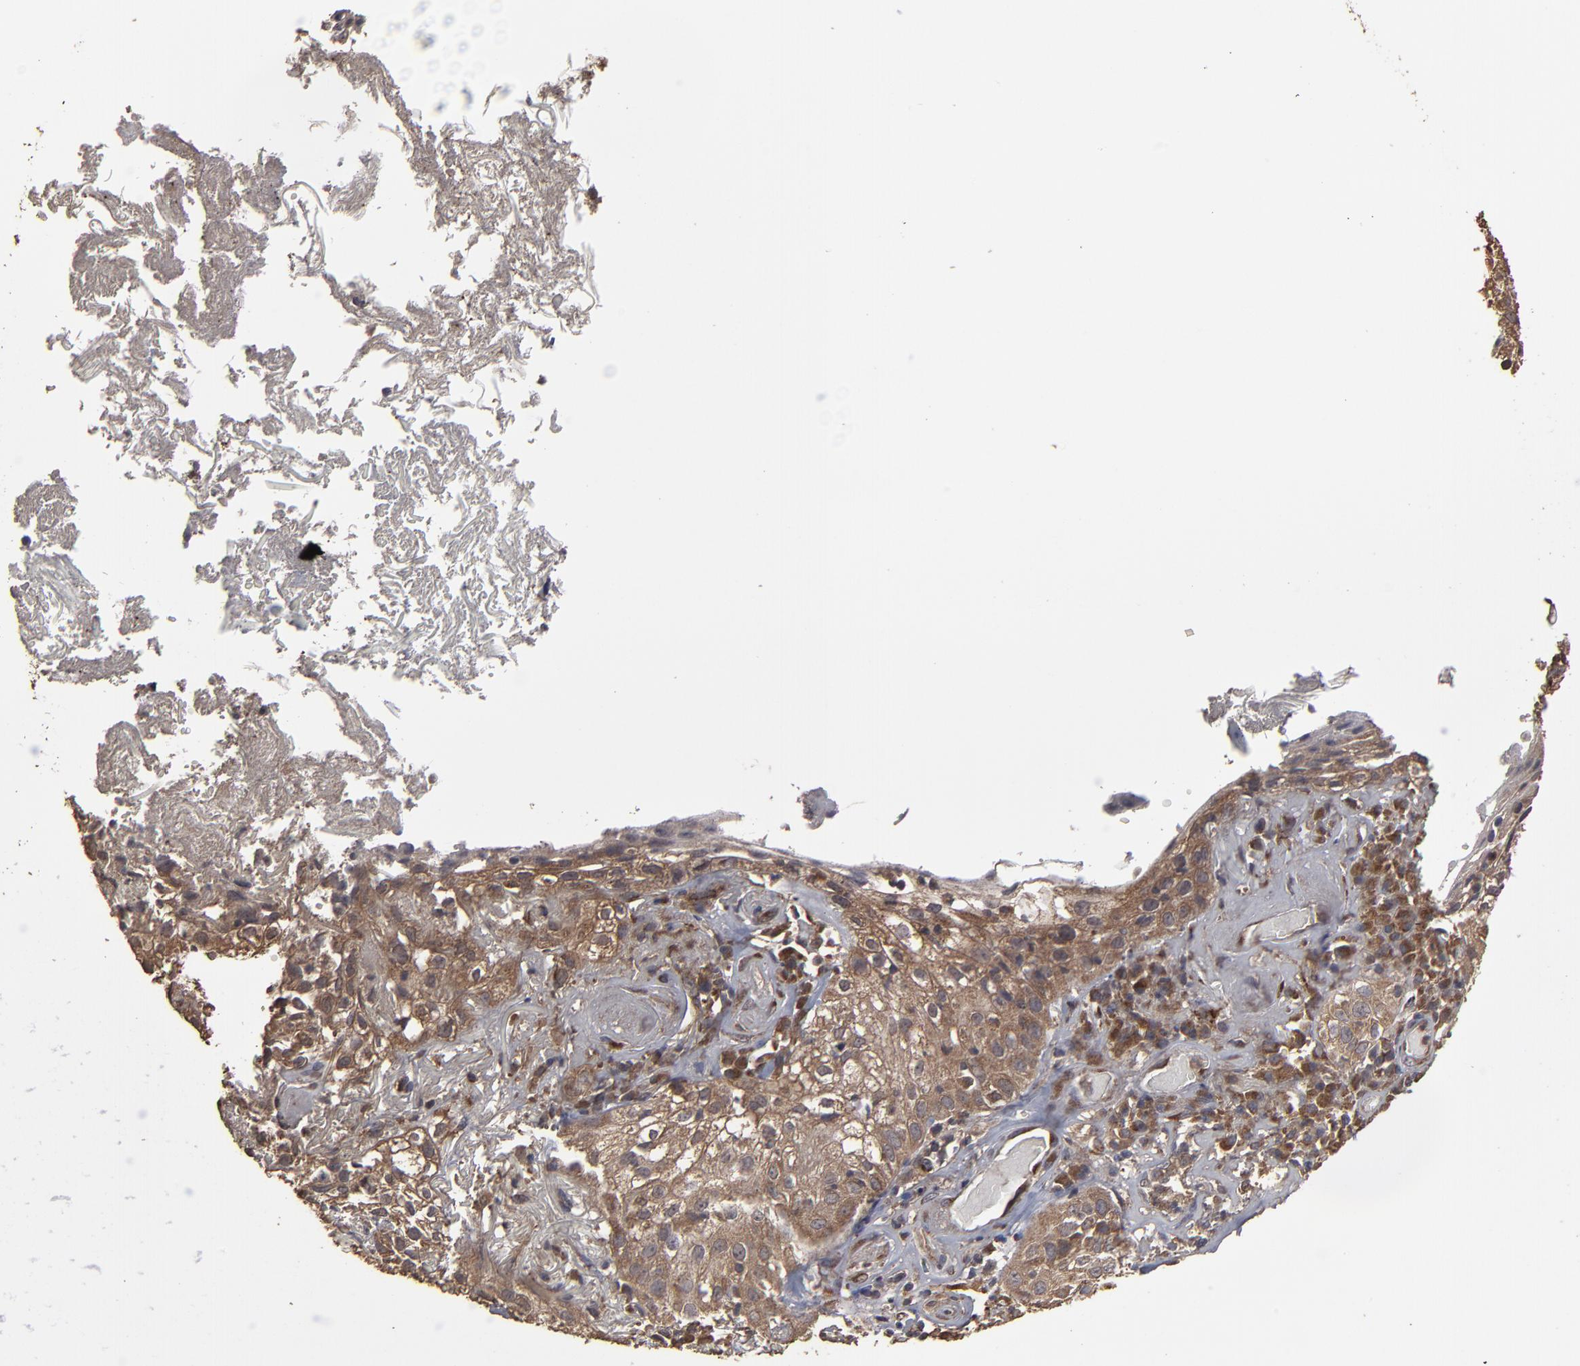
{"staining": {"intensity": "moderate", "quantity": ">75%", "location": "cytoplasmic/membranous"}, "tissue": "skin cancer", "cell_type": "Tumor cells", "image_type": "cancer", "snomed": [{"axis": "morphology", "description": "Squamous cell carcinoma, NOS"}, {"axis": "topography", "description": "Skin"}], "caption": "High-power microscopy captured an immunohistochemistry image of skin squamous cell carcinoma, revealing moderate cytoplasmic/membranous staining in about >75% of tumor cells.", "gene": "MMP2", "patient": {"sex": "male", "age": 65}}